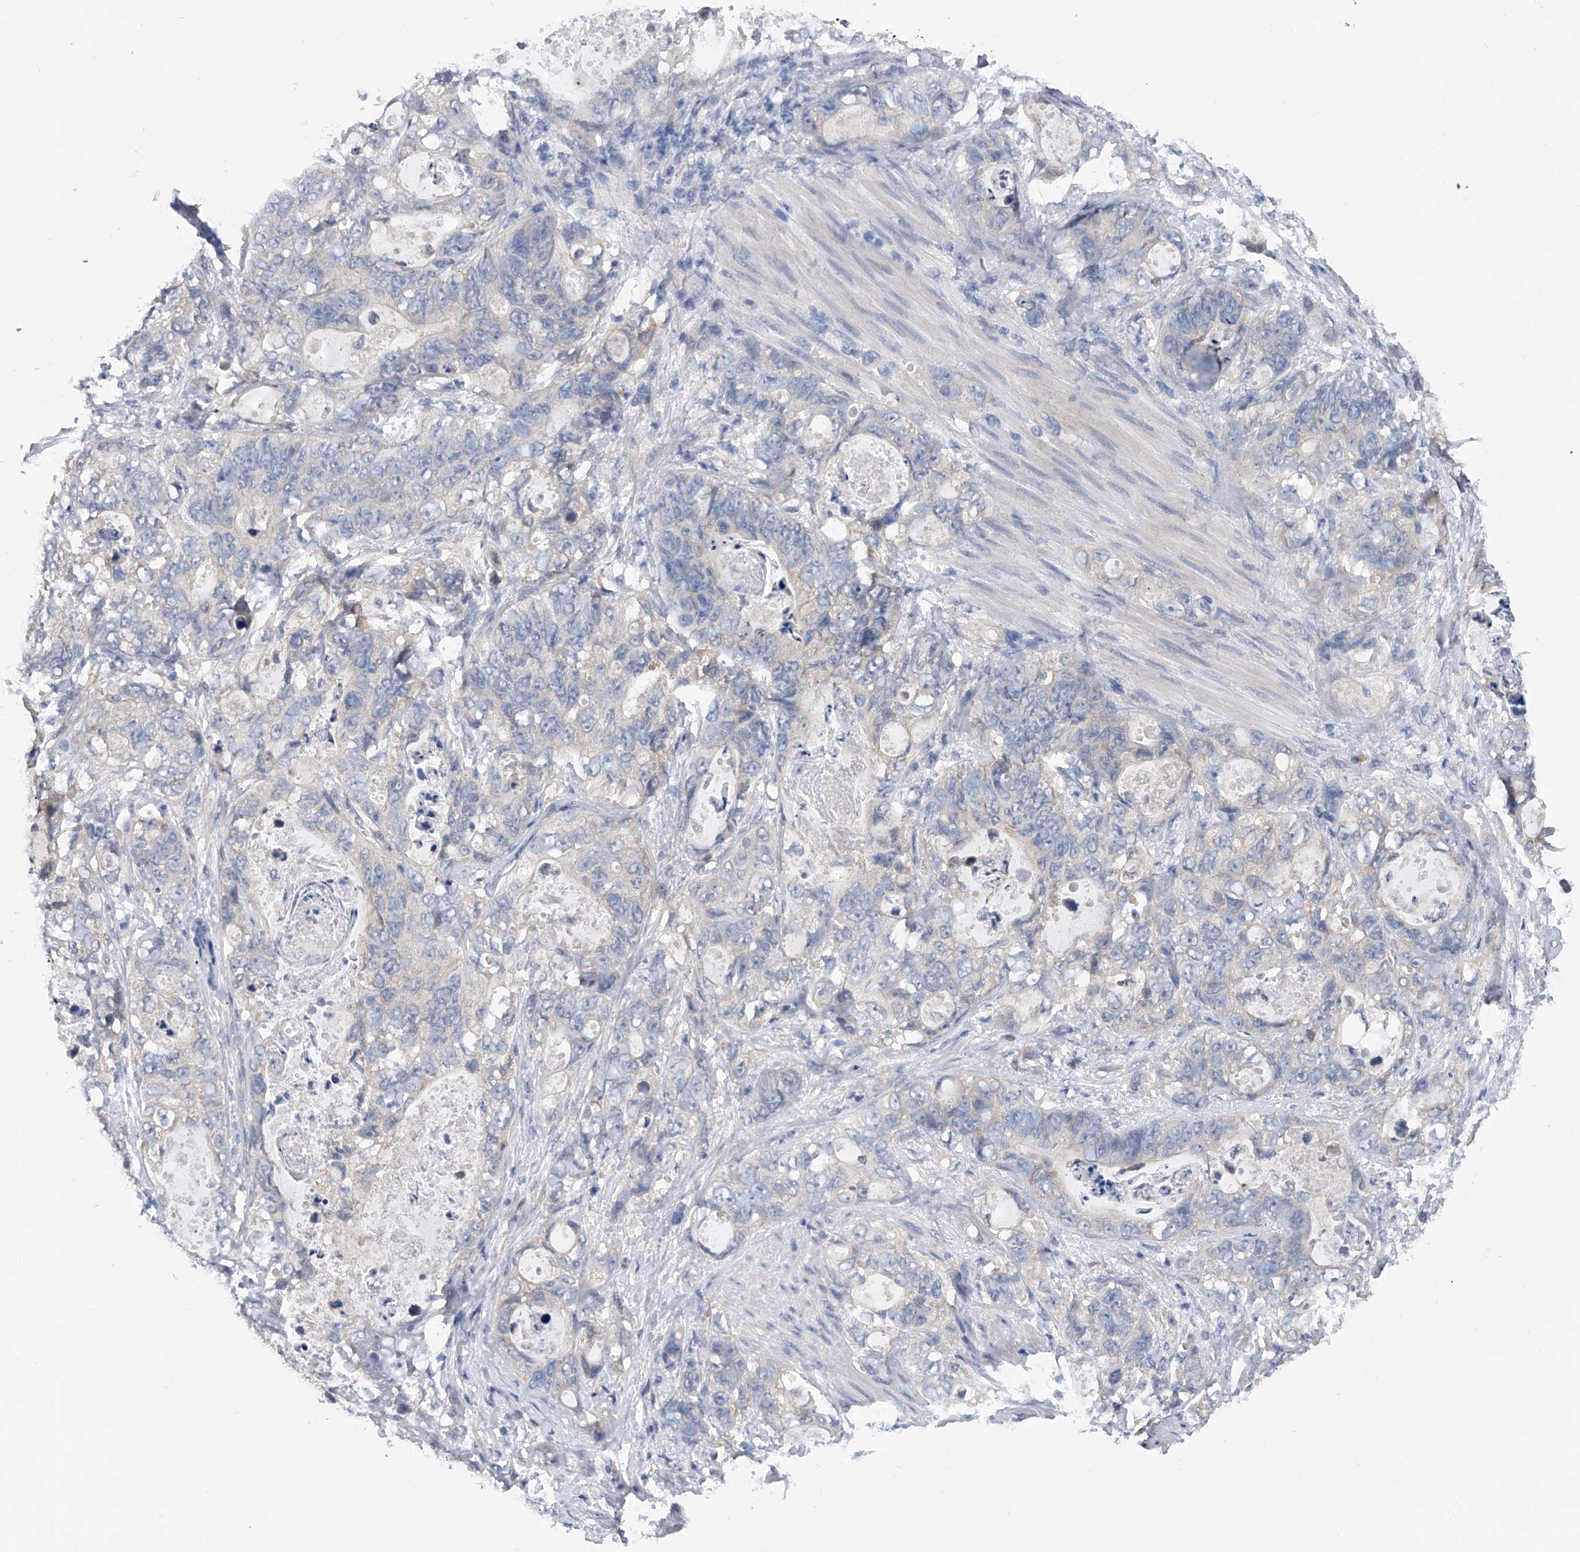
{"staining": {"intensity": "negative", "quantity": "none", "location": "none"}, "tissue": "stomach cancer", "cell_type": "Tumor cells", "image_type": "cancer", "snomed": [{"axis": "morphology", "description": "Normal tissue, NOS"}, {"axis": "morphology", "description": "Adenocarcinoma, NOS"}, {"axis": "topography", "description": "Stomach"}], "caption": "IHC micrograph of neoplastic tissue: adenocarcinoma (stomach) stained with DAB (3,3'-diaminobenzidine) reveals no significant protein staining in tumor cells.", "gene": "PGM3", "patient": {"sex": "female", "age": 89}}